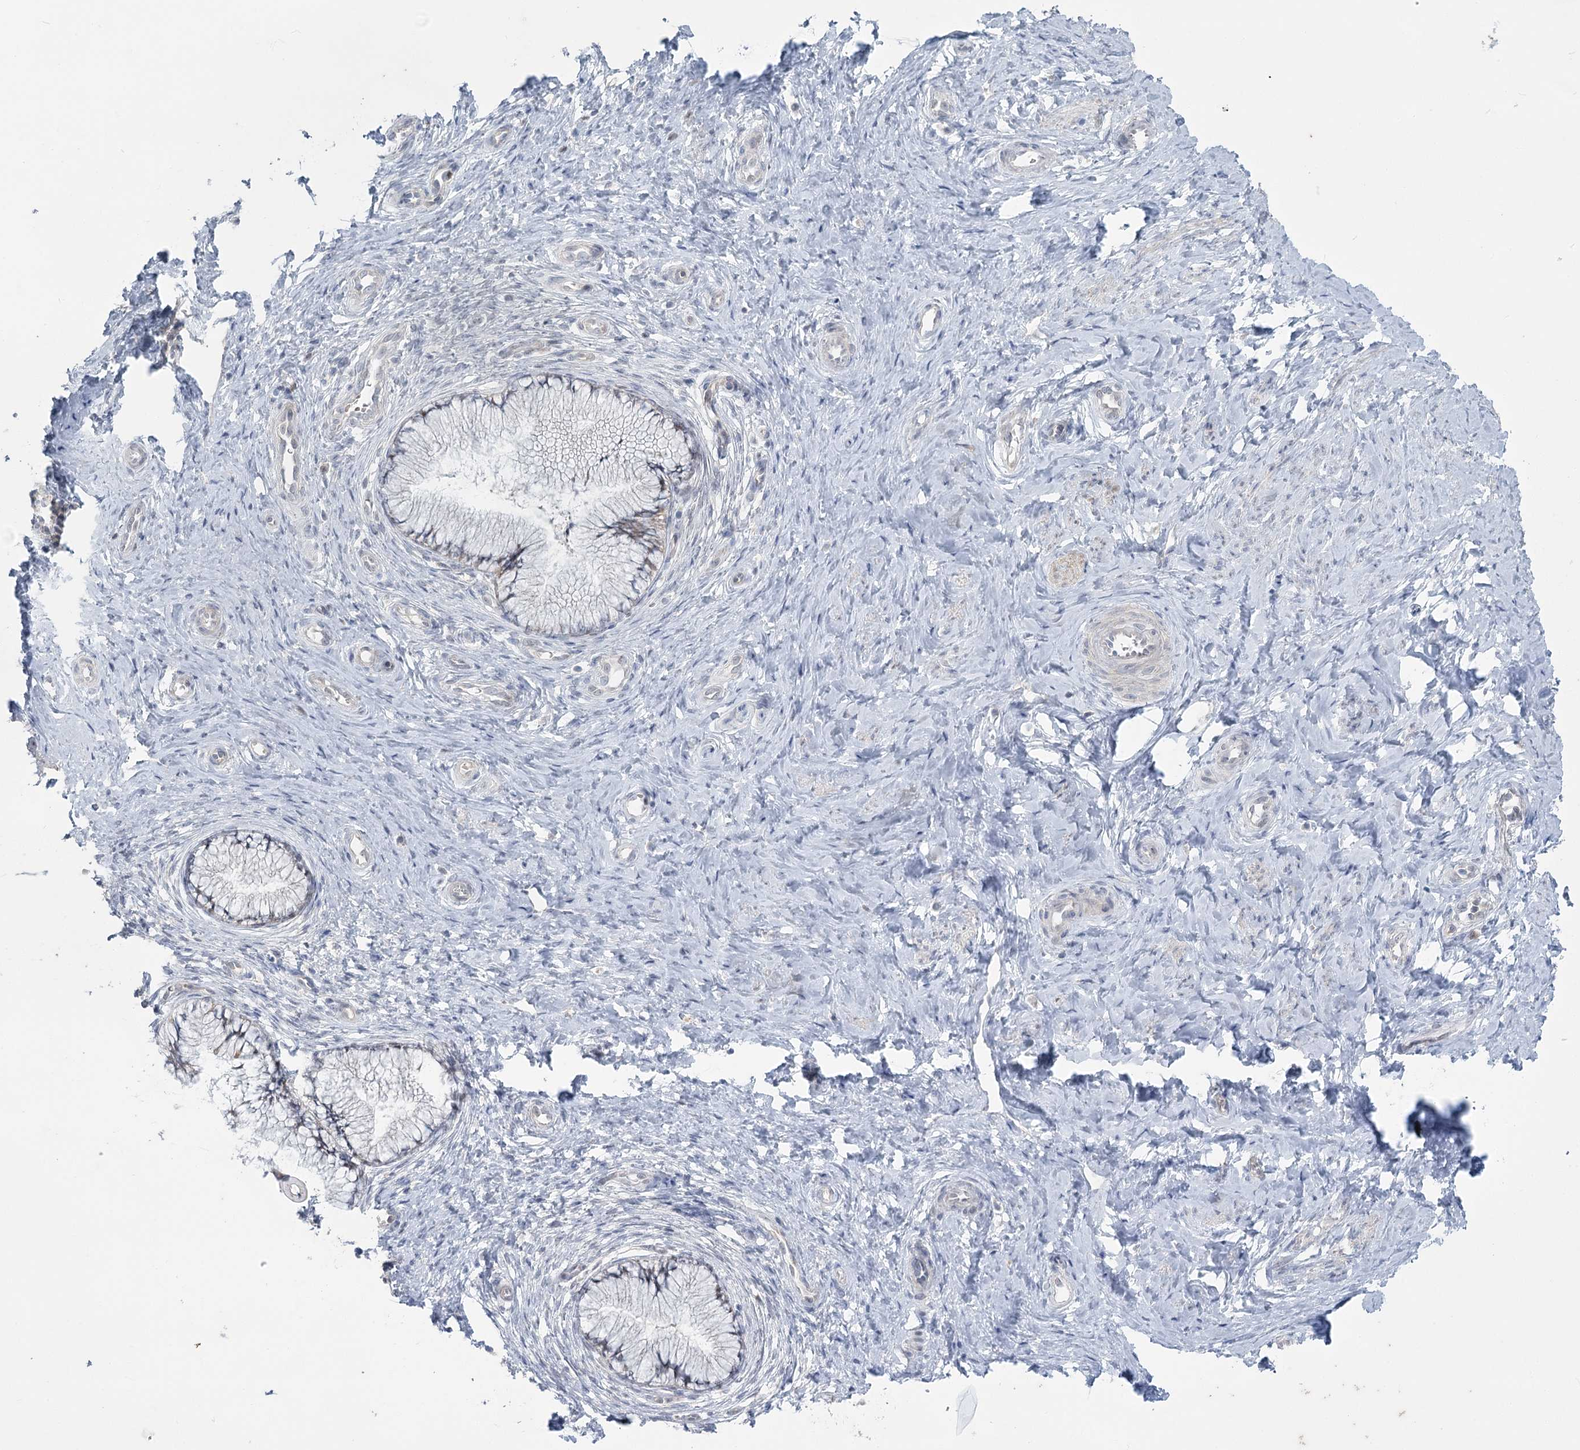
{"staining": {"intensity": "negative", "quantity": "none", "location": "none"}, "tissue": "cervix", "cell_type": "Glandular cells", "image_type": "normal", "snomed": [{"axis": "morphology", "description": "Normal tissue, NOS"}, {"axis": "topography", "description": "Cervix"}], "caption": "DAB (3,3'-diaminobenzidine) immunohistochemical staining of normal cervix shows no significant staining in glandular cells.", "gene": "MTG1", "patient": {"sex": "female", "age": 36}}